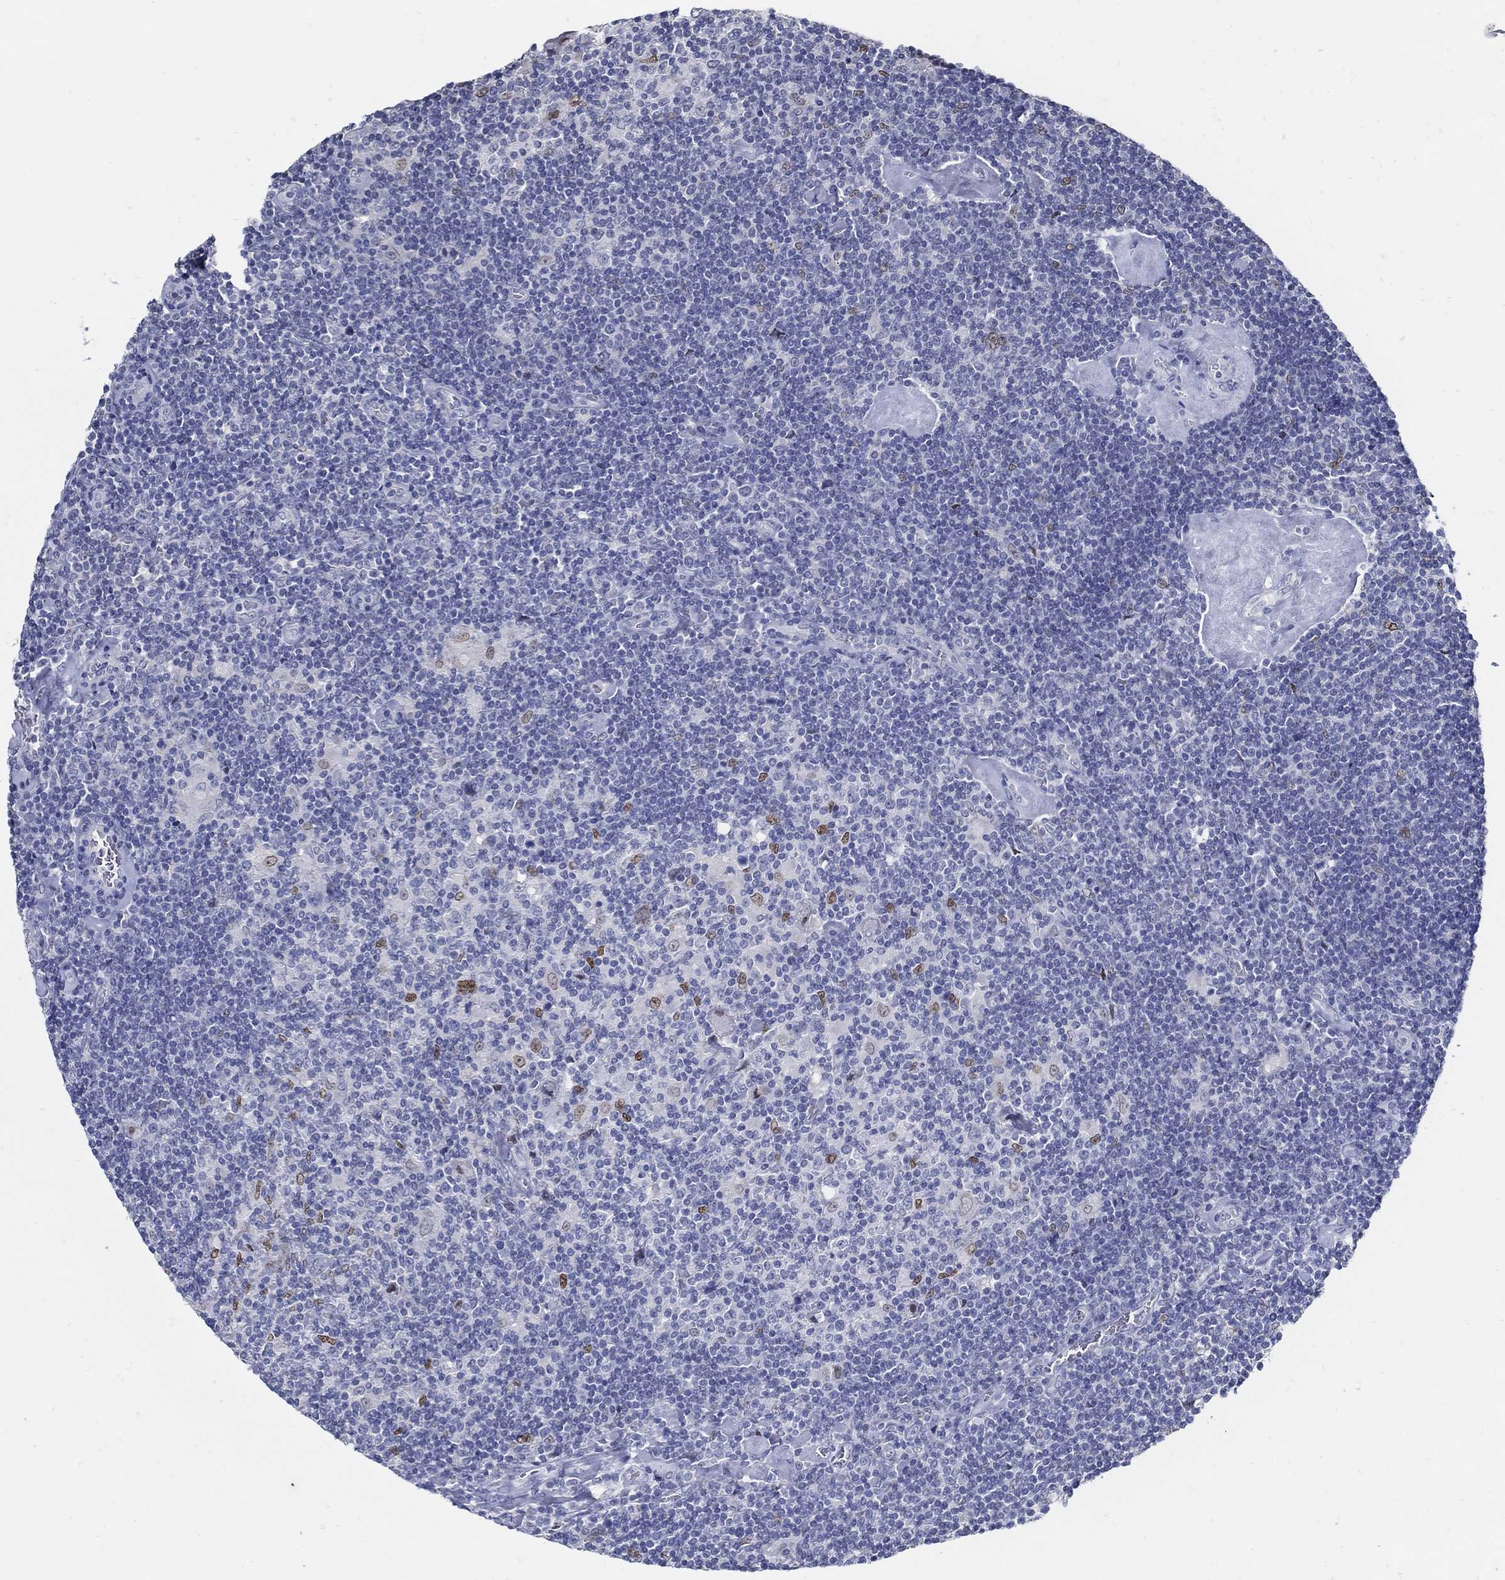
{"staining": {"intensity": "negative", "quantity": "none", "location": "none"}, "tissue": "lymphoma", "cell_type": "Tumor cells", "image_type": "cancer", "snomed": [{"axis": "morphology", "description": "Hodgkin's disease, NOS"}, {"axis": "topography", "description": "Lymph node"}], "caption": "A histopathology image of human lymphoma is negative for staining in tumor cells.", "gene": "USP29", "patient": {"sex": "male", "age": 40}}